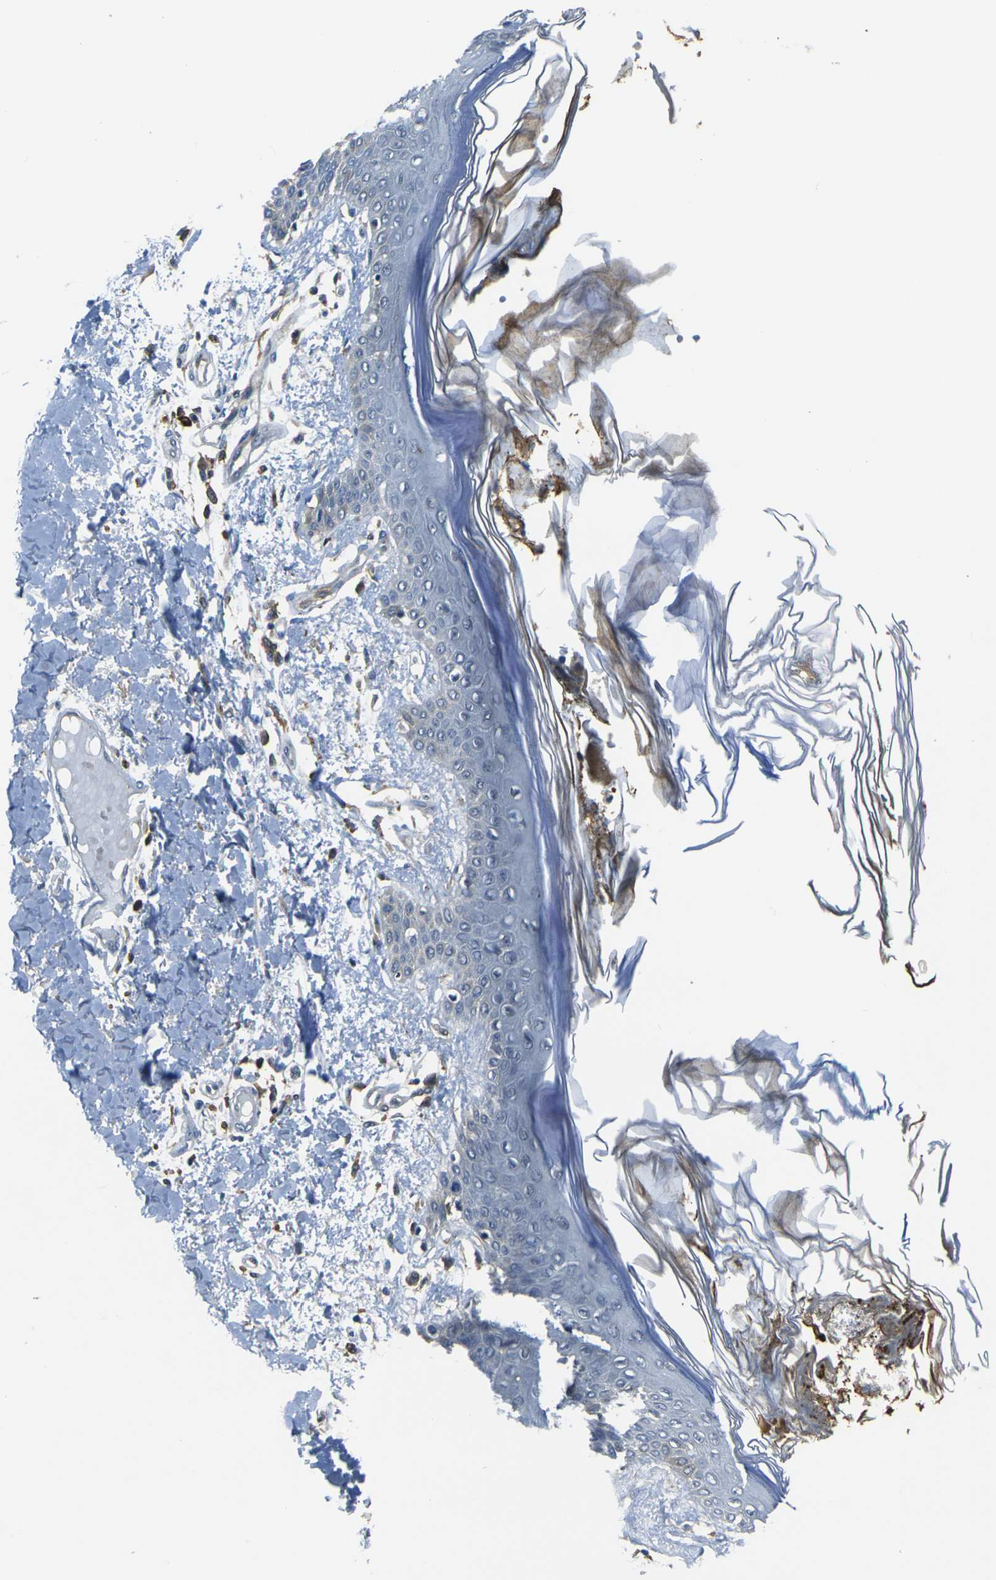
{"staining": {"intensity": "negative", "quantity": "none", "location": "none"}, "tissue": "skin", "cell_type": "Fibroblasts", "image_type": "normal", "snomed": [{"axis": "morphology", "description": "Normal tissue, NOS"}, {"axis": "topography", "description": "Skin"}], "caption": "This is an IHC image of unremarkable skin. There is no positivity in fibroblasts.", "gene": "PIGL", "patient": {"sex": "male", "age": 53}}